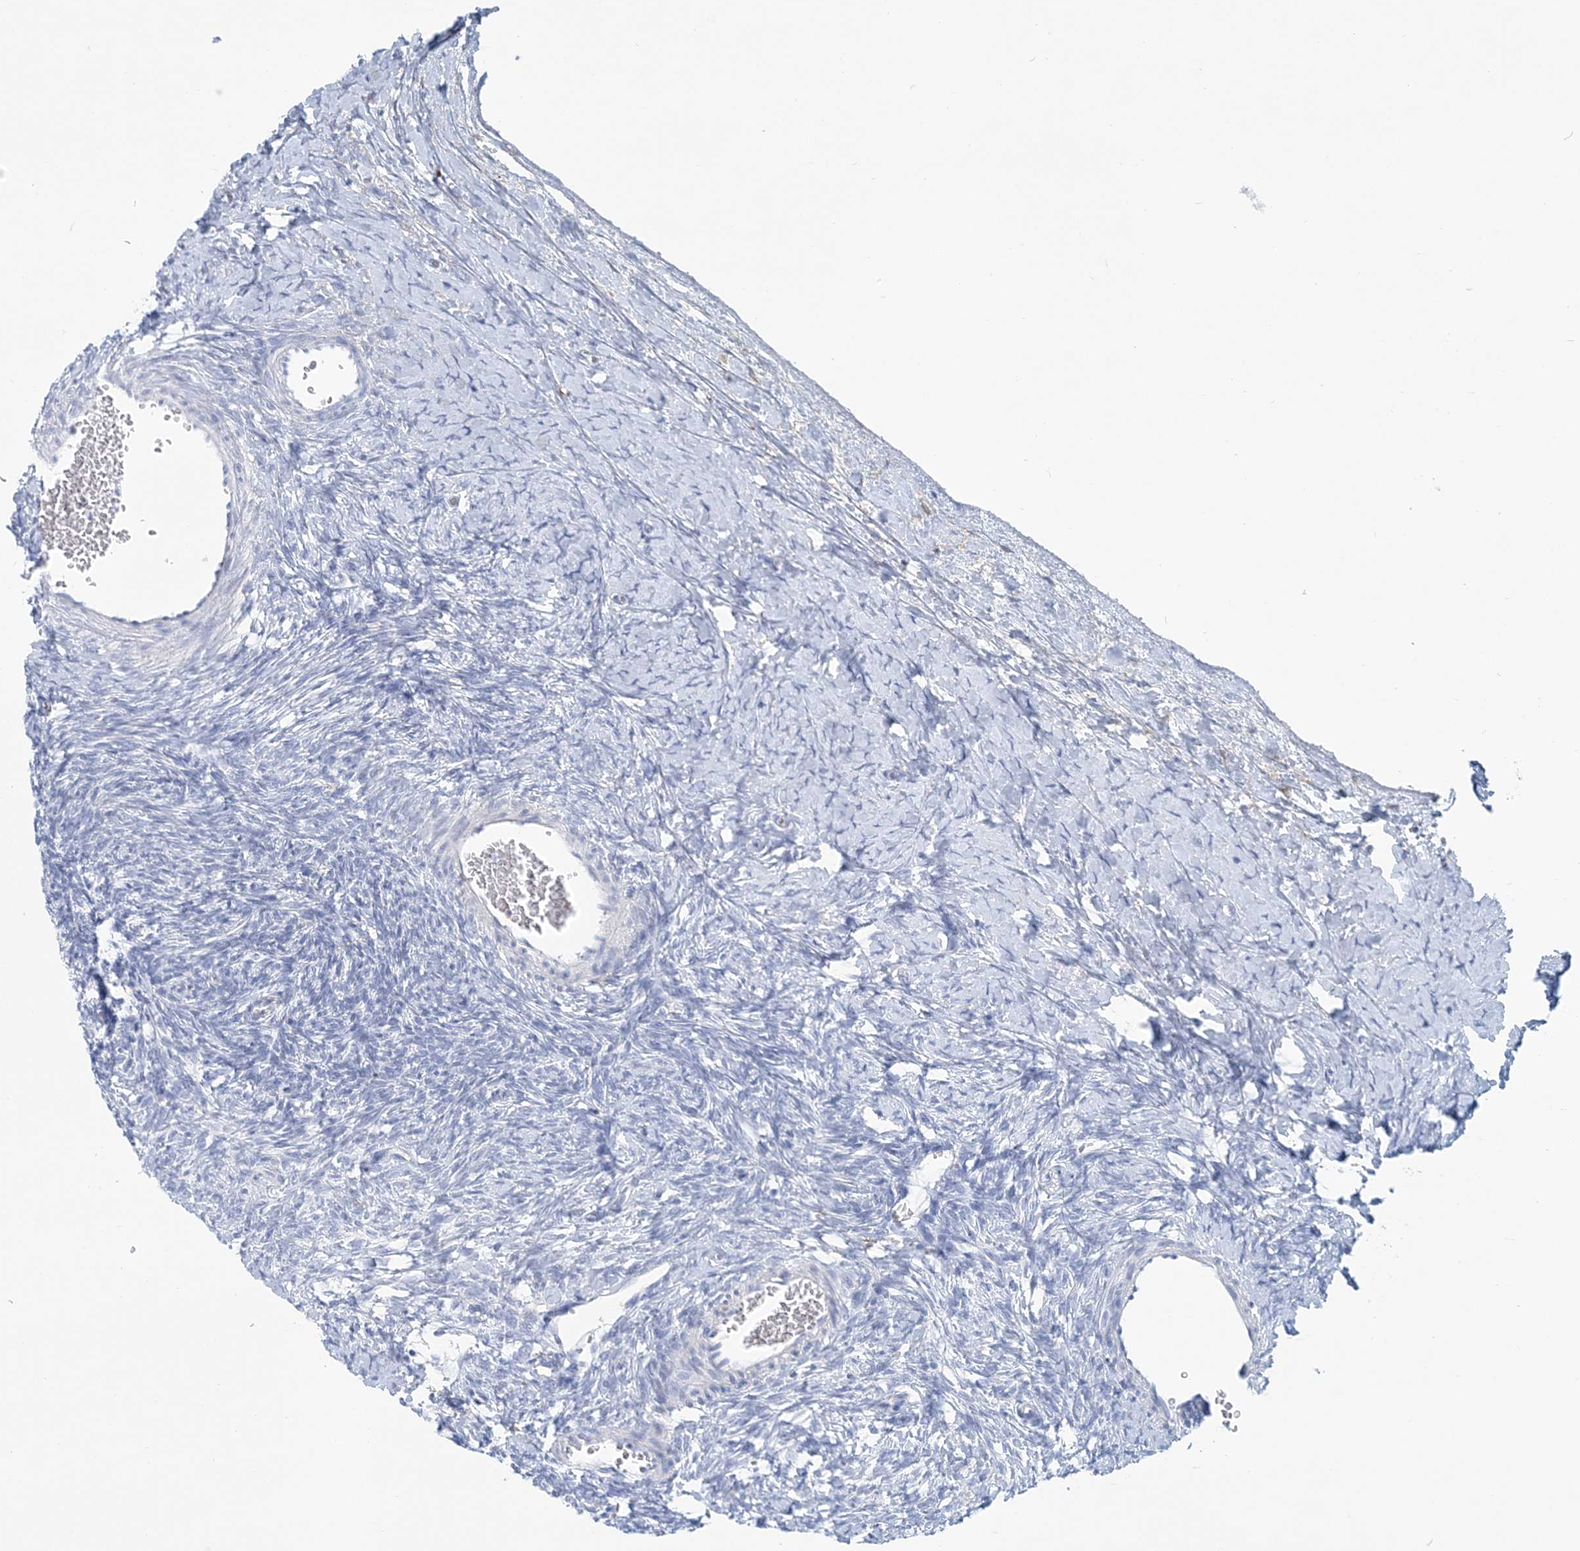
{"staining": {"intensity": "negative", "quantity": "none", "location": "none"}, "tissue": "ovary", "cell_type": "Ovarian stroma cells", "image_type": "normal", "snomed": [{"axis": "morphology", "description": "Normal tissue, NOS"}, {"axis": "morphology", "description": "Developmental malformation"}, {"axis": "topography", "description": "Ovary"}], "caption": "This is an IHC micrograph of unremarkable ovary. There is no expression in ovarian stroma cells.", "gene": "NKX6", "patient": {"sex": "female", "age": 39}}